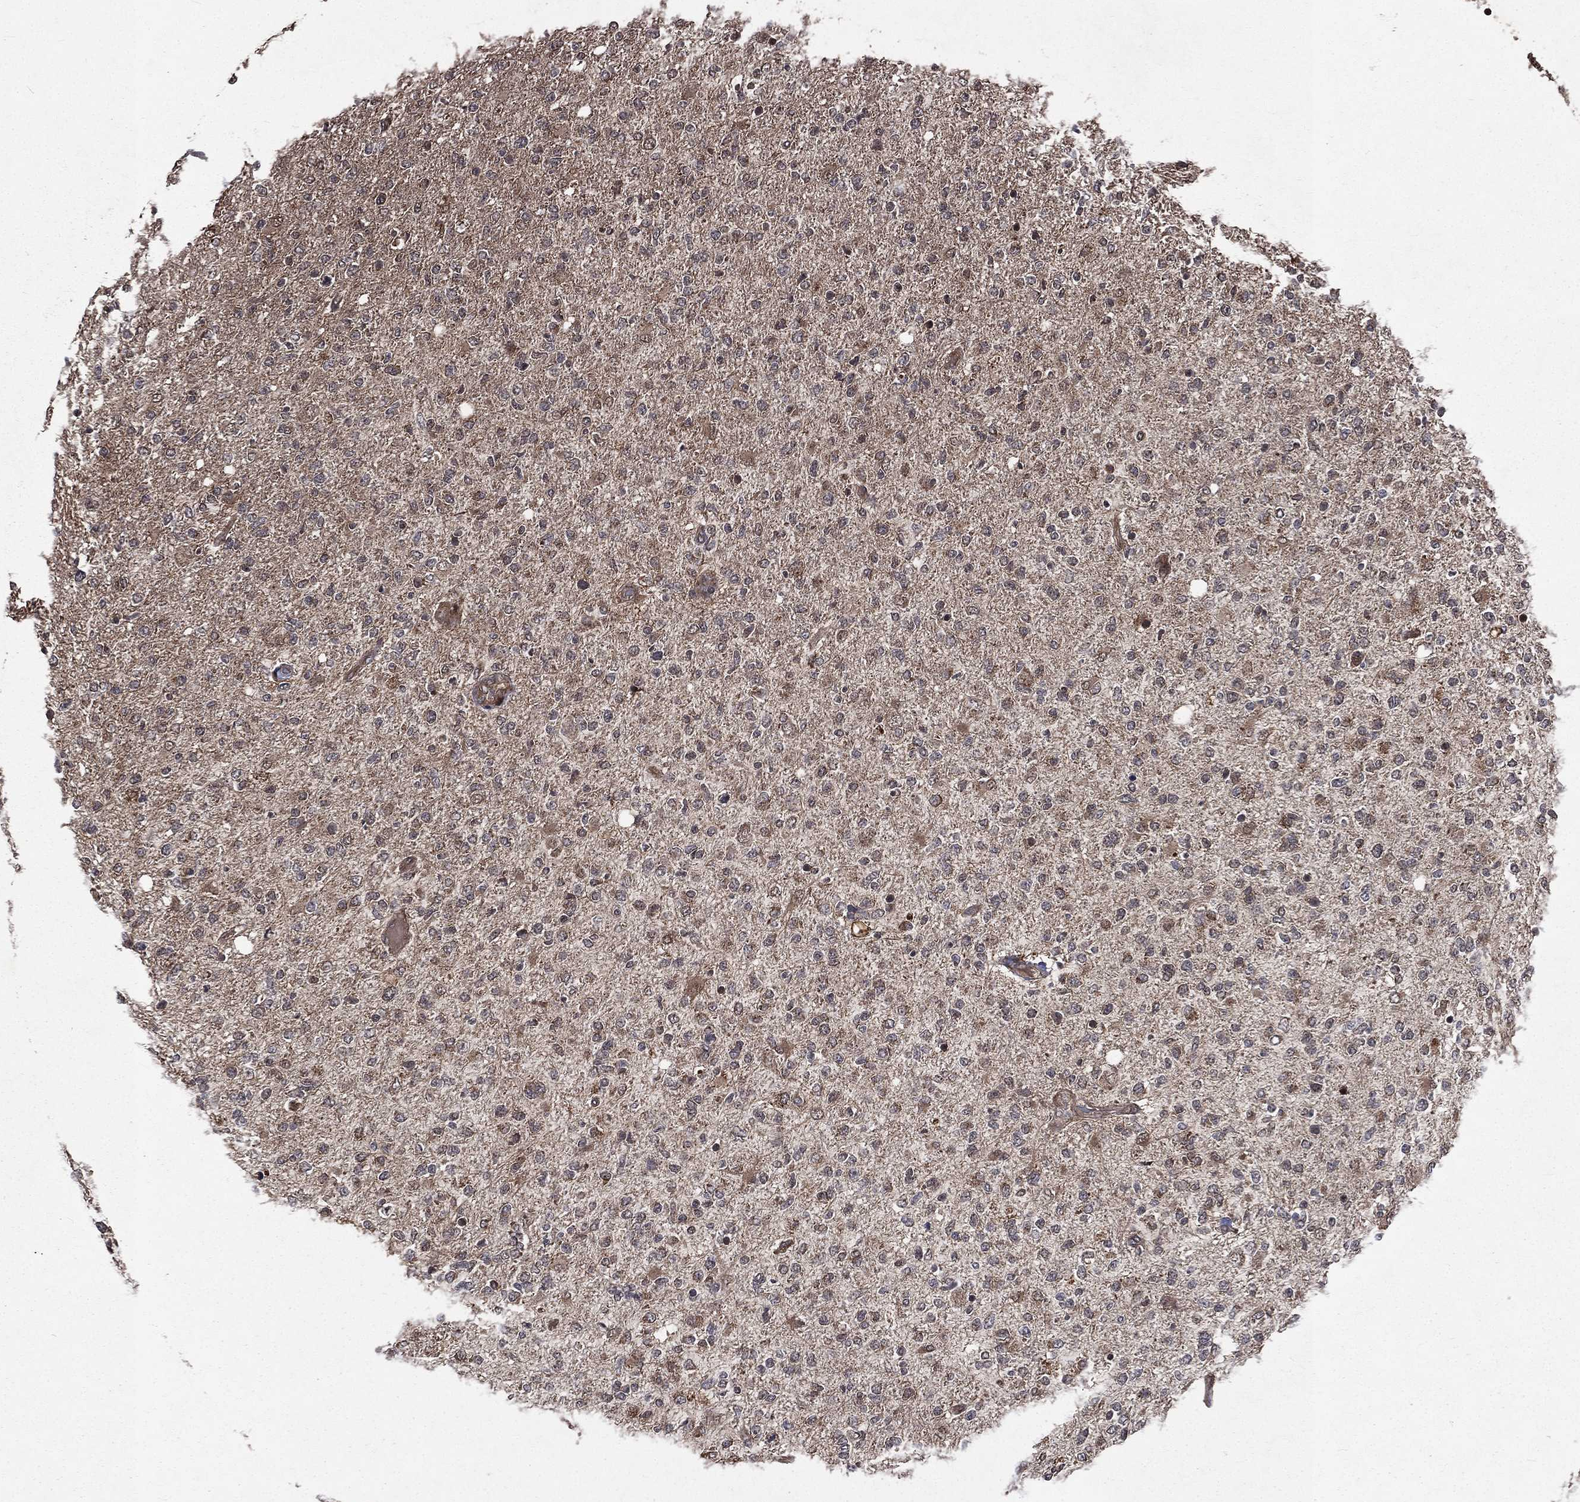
{"staining": {"intensity": "weak", "quantity": "<25%", "location": "cytoplasmic/membranous"}, "tissue": "glioma", "cell_type": "Tumor cells", "image_type": "cancer", "snomed": [{"axis": "morphology", "description": "Glioma, malignant, High grade"}, {"axis": "topography", "description": "Cerebral cortex"}], "caption": "This micrograph is of malignant glioma (high-grade) stained with IHC to label a protein in brown with the nuclei are counter-stained blue. There is no positivity in tumor cells. (DAB (3,3'-diaminobenzidine) IHC visualized using brightfield microscopy, high magnification).", "gene": "LENG8", "patient": {"sex": "male", "age": 70}}